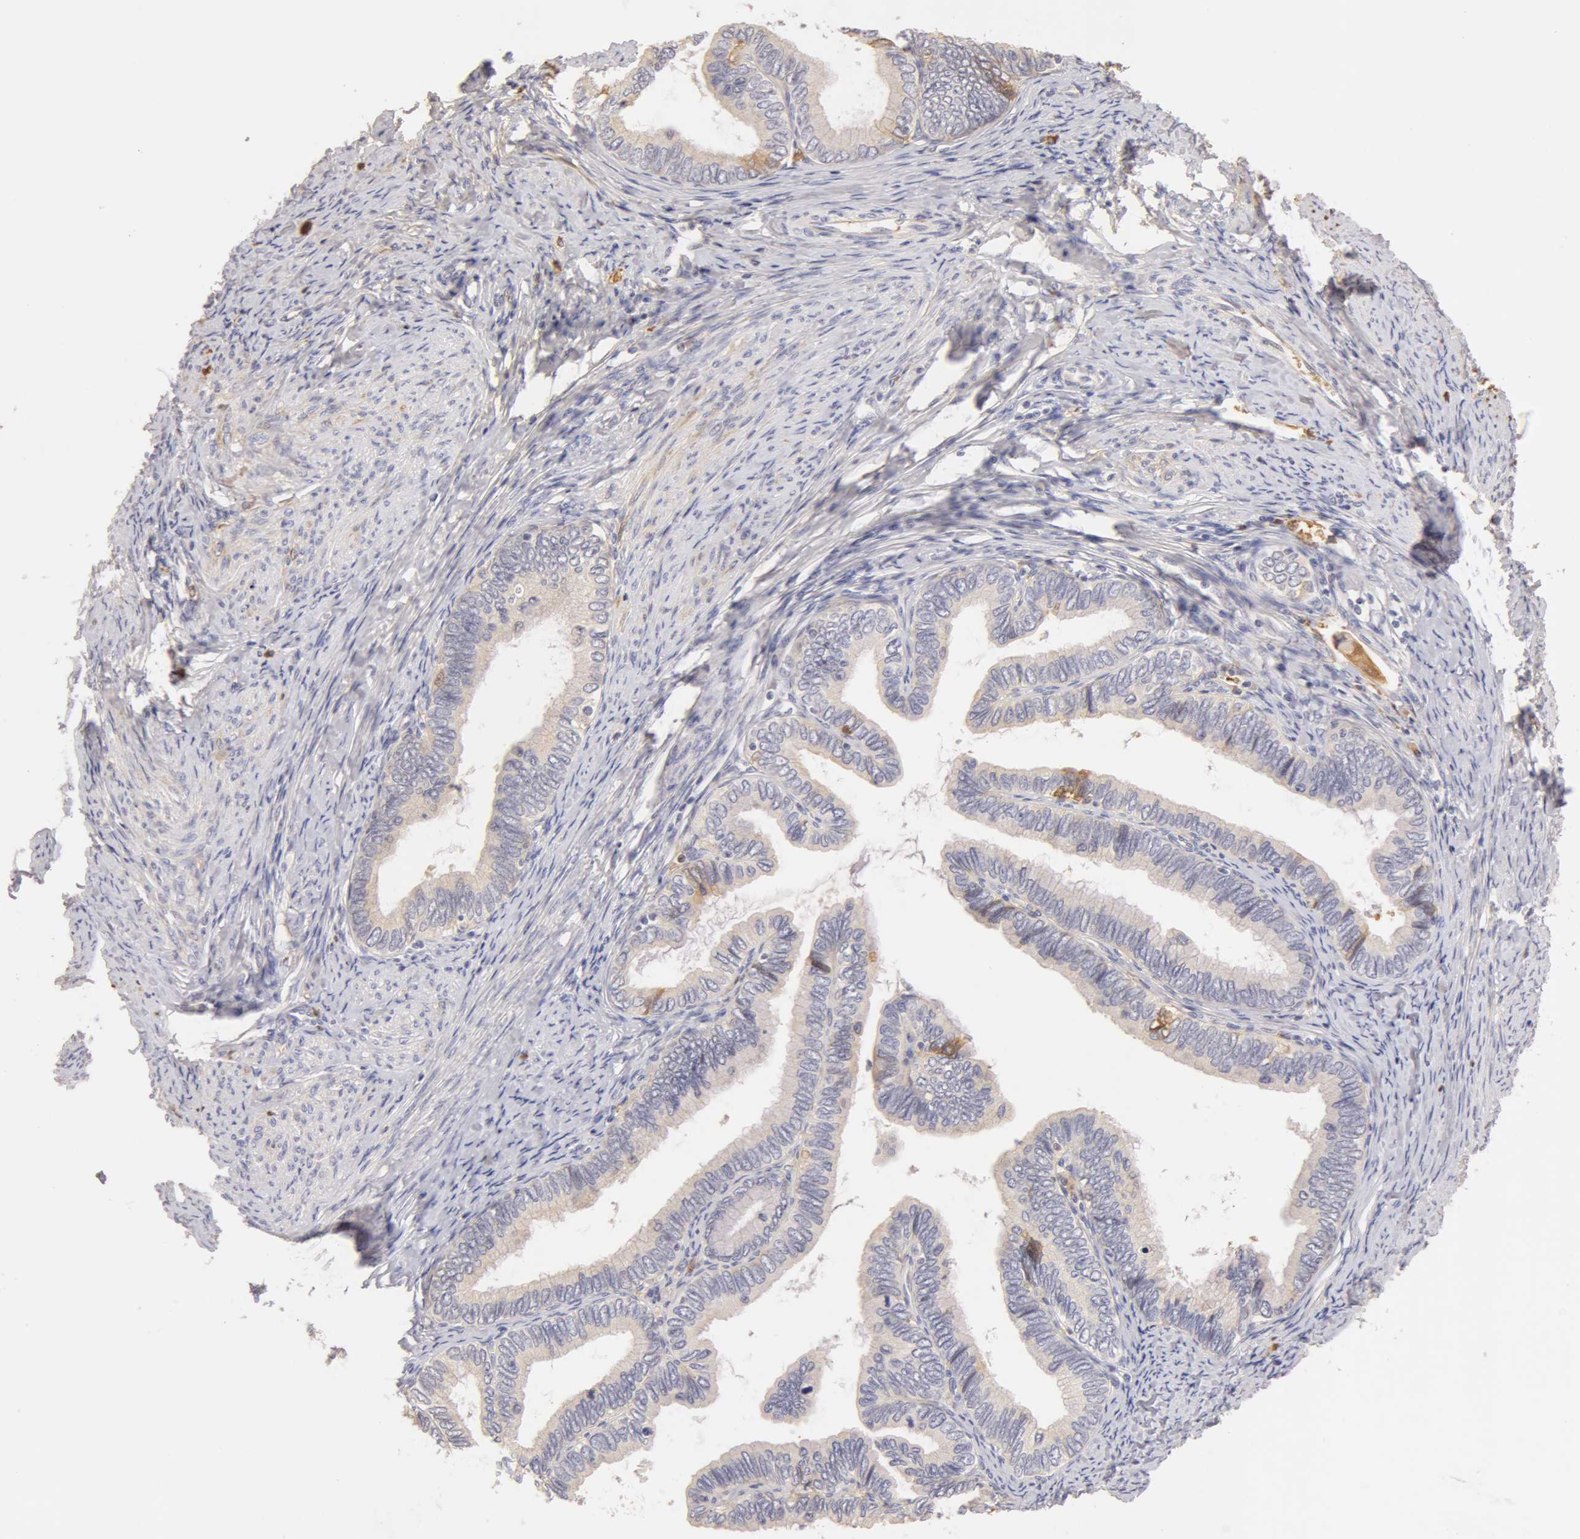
{"staining": {"intensity": "weak", "quantity": ">75%", "location": "cytoplasmic/membranous"}, "tissue": "cervical cancer", "cell_type": "Tumor cells", "image_type": "cancer", "snomed": [{"axis": "morphology", "description": "Adenocarcinoma, NOS"}, {"axis": "topography", "description": "Cervix"}], "caption": "There is low levels of weak cytoplasmic/membranous positivity in tumor cells of adenocarcinoma (cervical), as demonstrated by immunohistochemical staining (brown color).", "gene": "TF", "patient": {"sex": "female", "age": 49}}